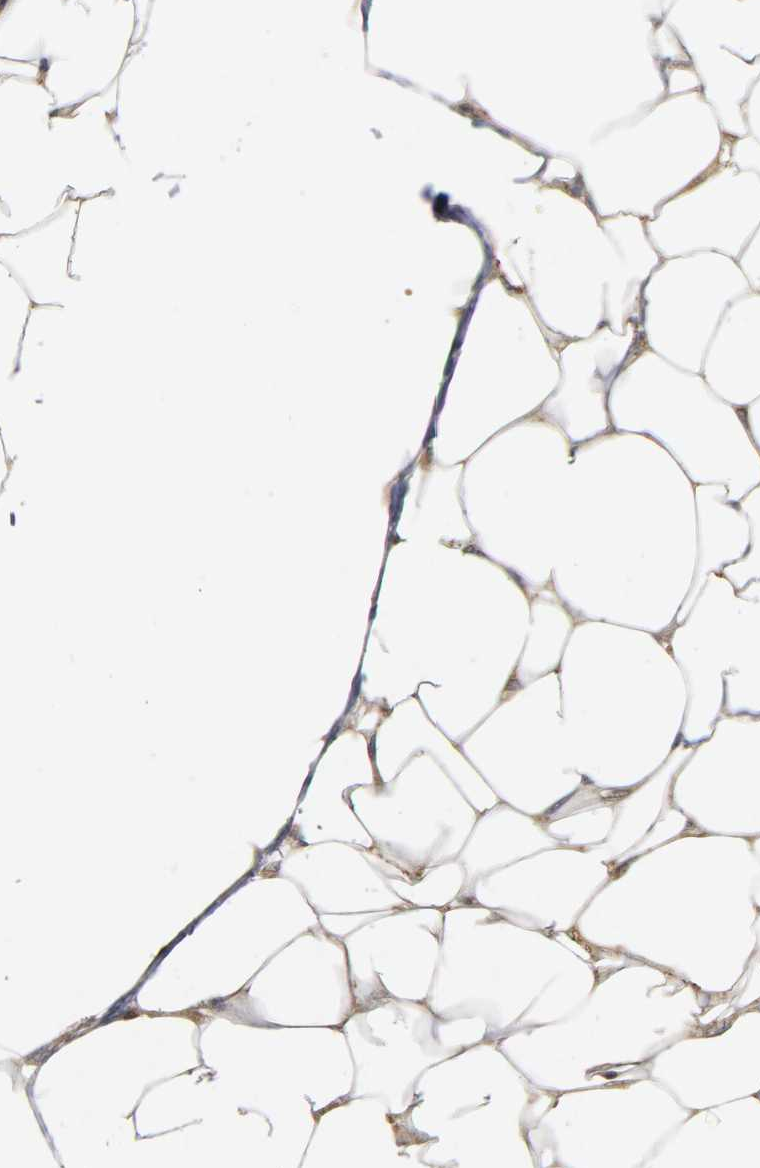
{"staining": {"intensity": "weak", "quantity": ">75%", "location": "cytoplasmic/membranous"}, "tissue": "colorectal cancer", "cell_type": "Tumor cells", "image_type": "cancer", "snomed": [{"axis": "morphology", "description": "Adenocarcinoma, NOS"}, {"axis": "topography", "description": "Colon"}], "caption": "An immunohistochemistry micrograph of tumor tissue is shown. Protein staining in brown labels weak cytoplasmic/membranous positivity in colorectal cancer within tumor cells.", "gene": "TRAF6", "patient": {"sex": "female", "age": 86}}